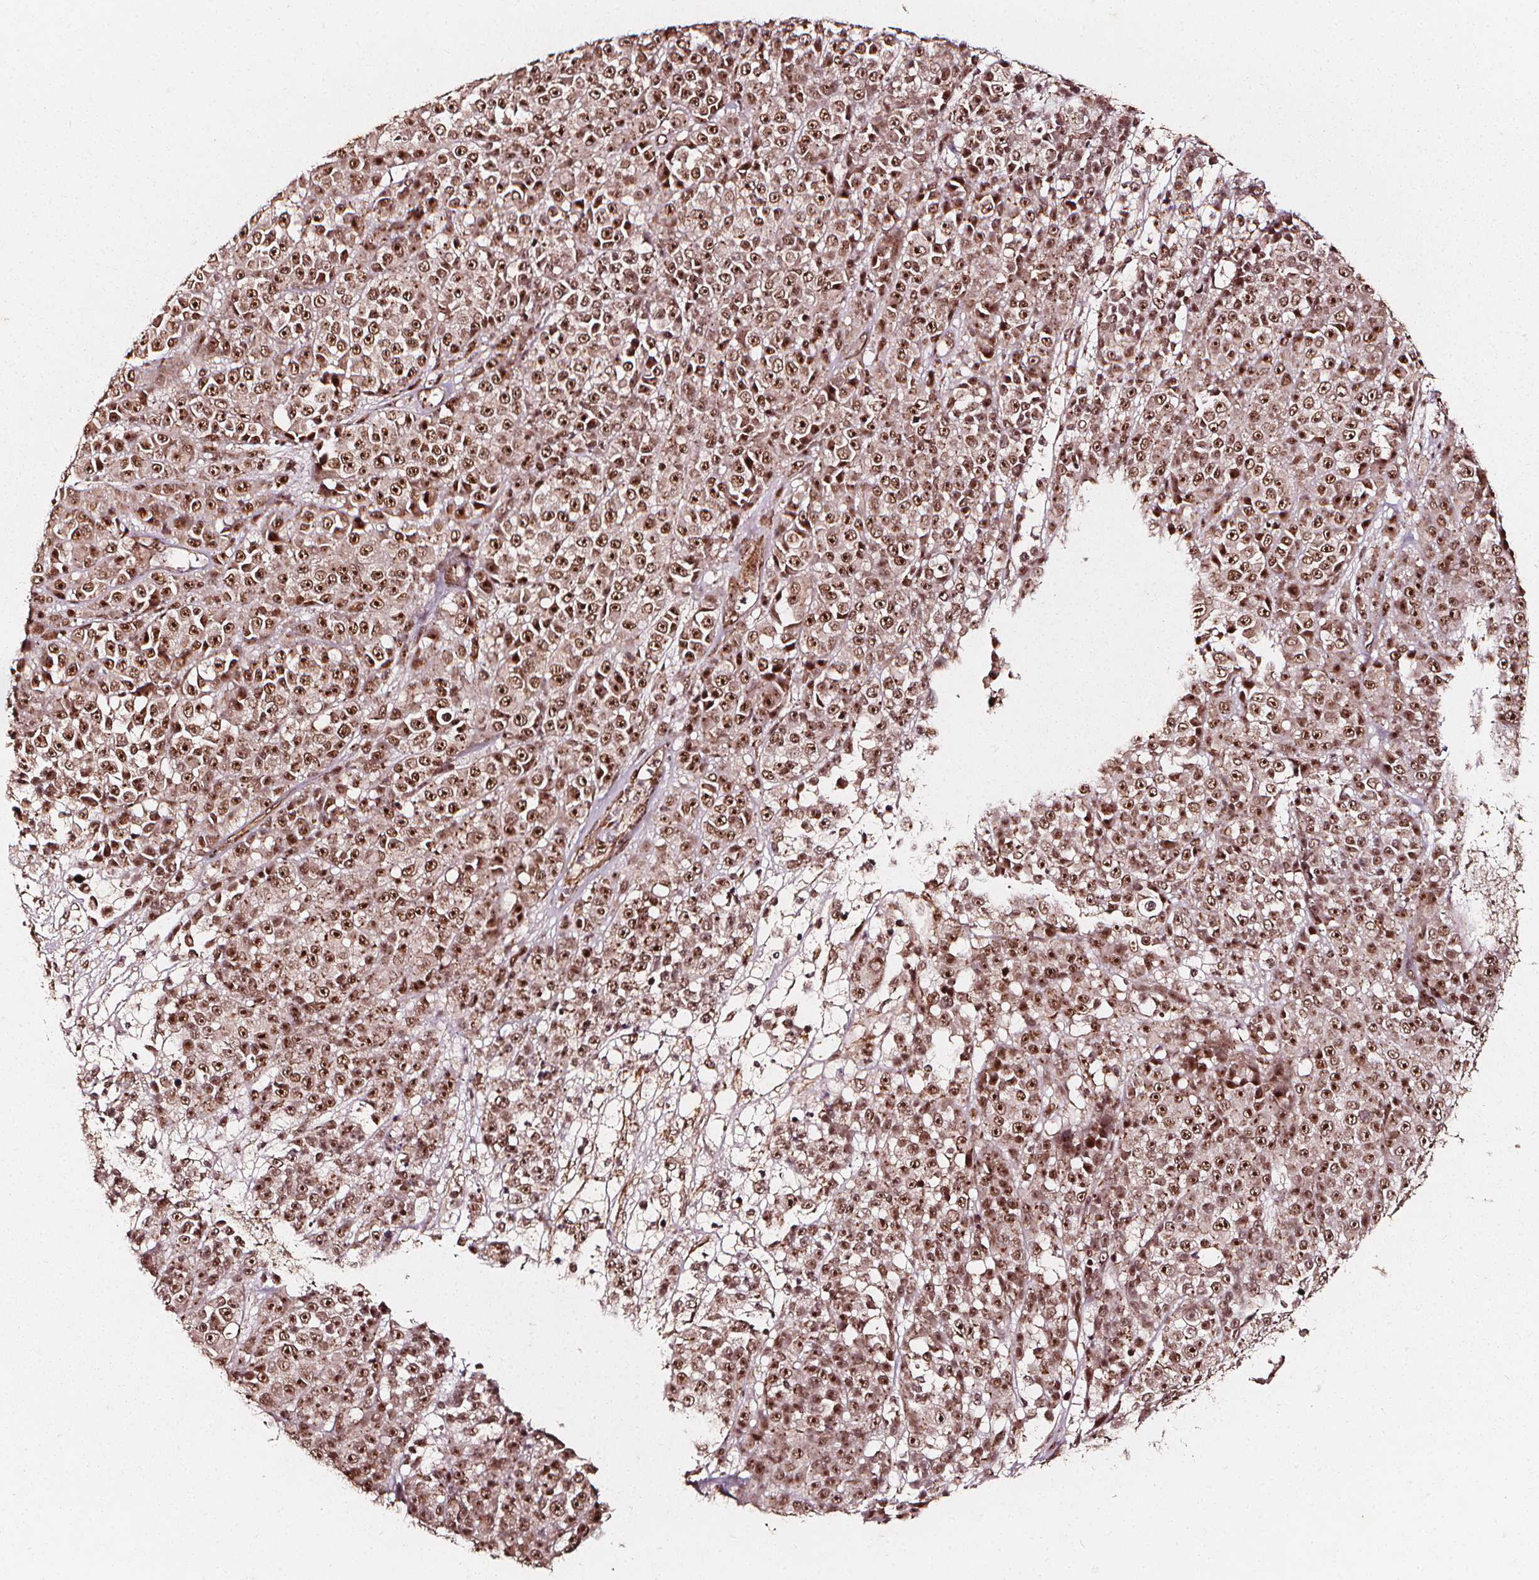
{"staining": {"intensity": "moderate", "quantity": ">75%", "location": "nuclear"}, "tissue": "melanoma", "cell_type": "Tumor cells", "image_type": "cancer", "snomed": [{"axis": "morphology", "description": "Malignant melanoma, NOS"}, {"axis": "topography", "description": "Skin"}, {"axis": "topography", "description": "Skin of back"}], "caption": "Immunohistochemistry (DAB (3,3'-diaminobenzidine)) staining of malignant melanoma shows moderate nuclear protein staining in about >75% of tumor cells.", "gene": "EXOSC9", "patient": {"sex": "male", "age": 91}}